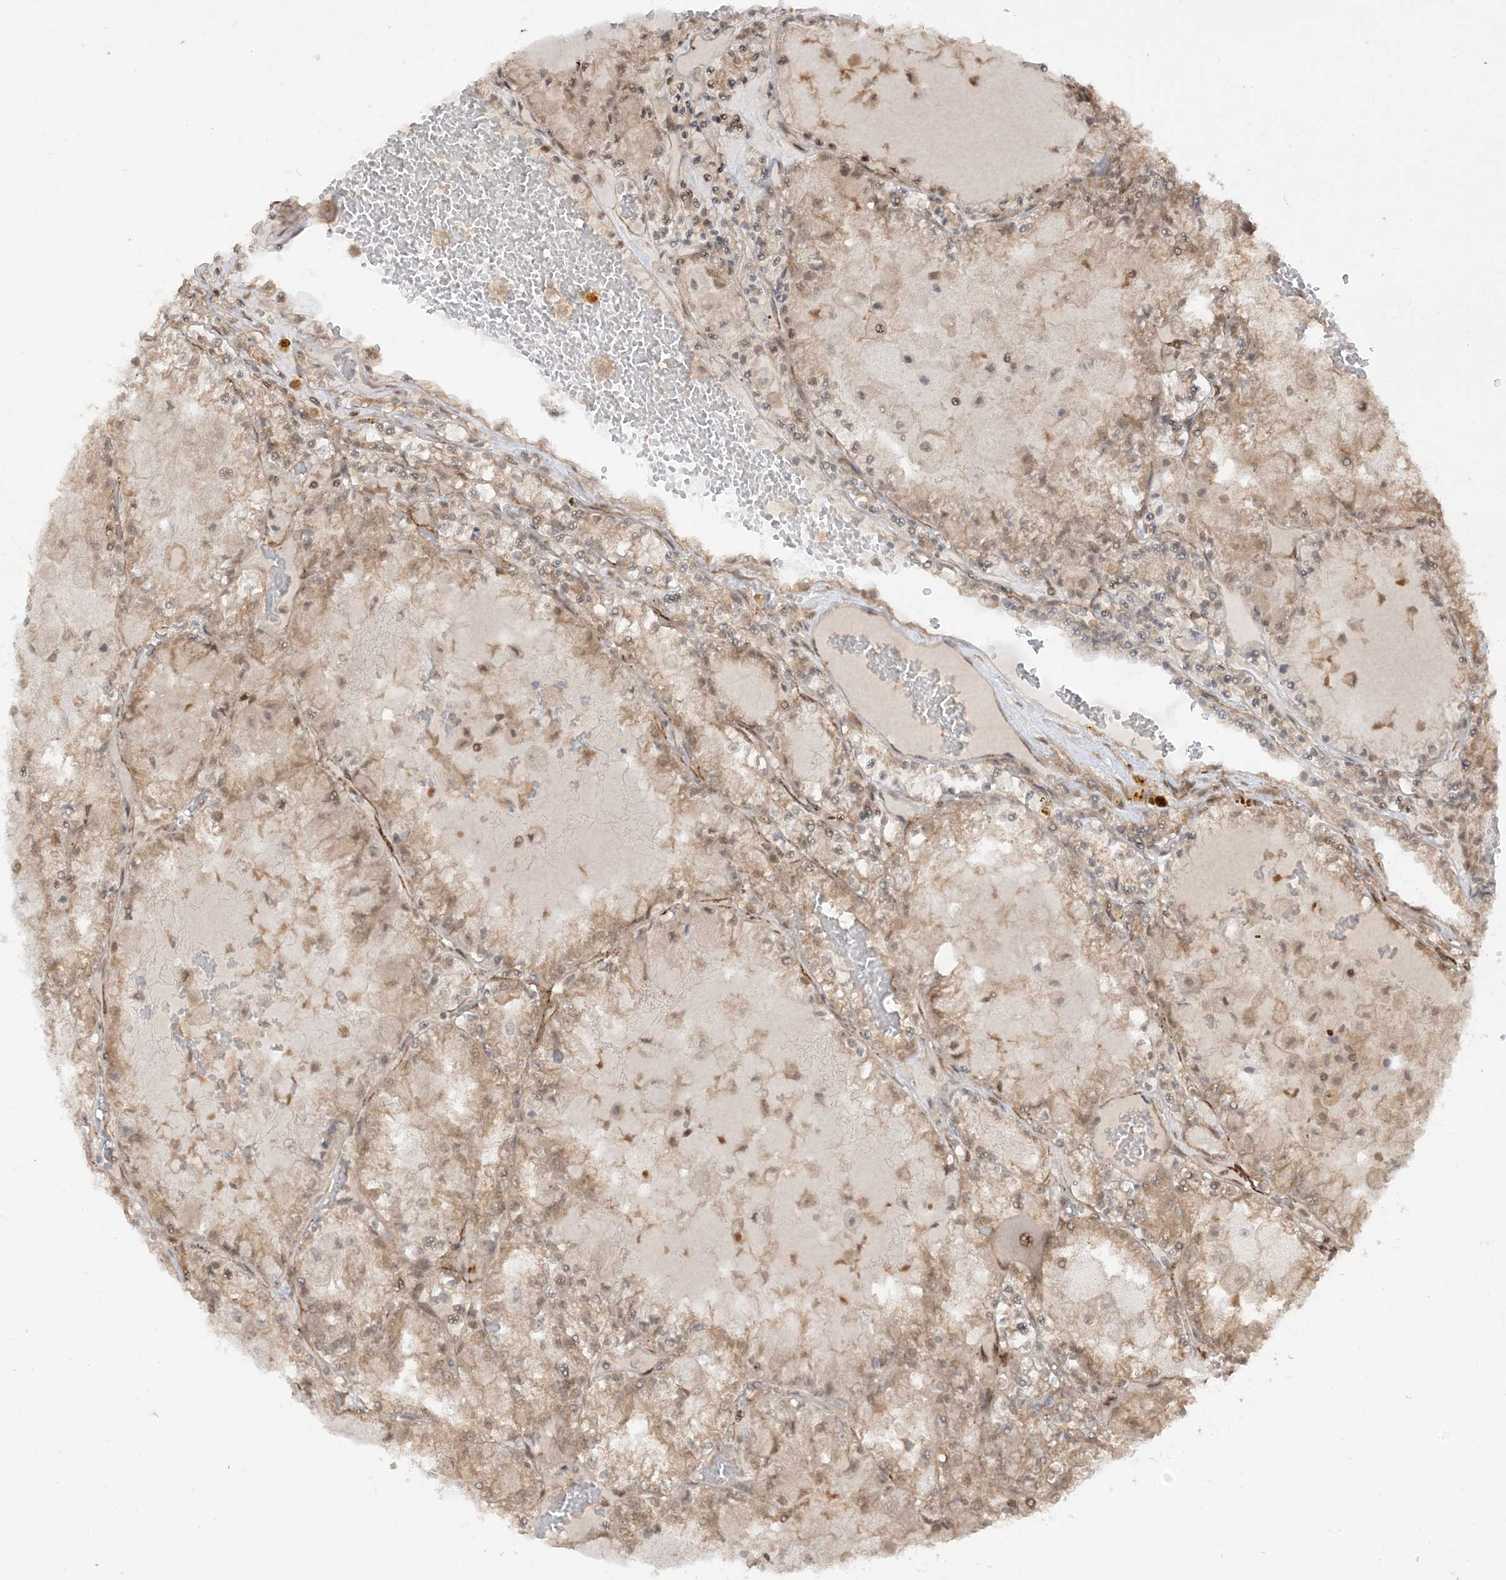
{"staining": {"intensity": "weak", "quantity": "25%-75%", "location": "cytoplasmic/membranous,nuclear"}, "tissue": "renal cancer", "cell_type": "Tumor cells", "image_type": "cancer", "snomed": [{"axis": "morphology", "description": "Adenocarcinoma, NOS"}, {"axis": "topography", "description": "Kidney"}], "caption": "A high-resolution image shows immunohistochemistry staining of renal cancer (adenocarcinoma), which reveals weak cytoplasmic/membranous and nuclear expression in about 25%-75% of tumor cells. The protein is stained brown, and the nuclei are stained in blue (DAB (3,3'-diaminobenzidine) IHC with brightfield microscopy, high magnification).", "gene": "TBCC", "patient": {"sex": "female", "age": 56}}